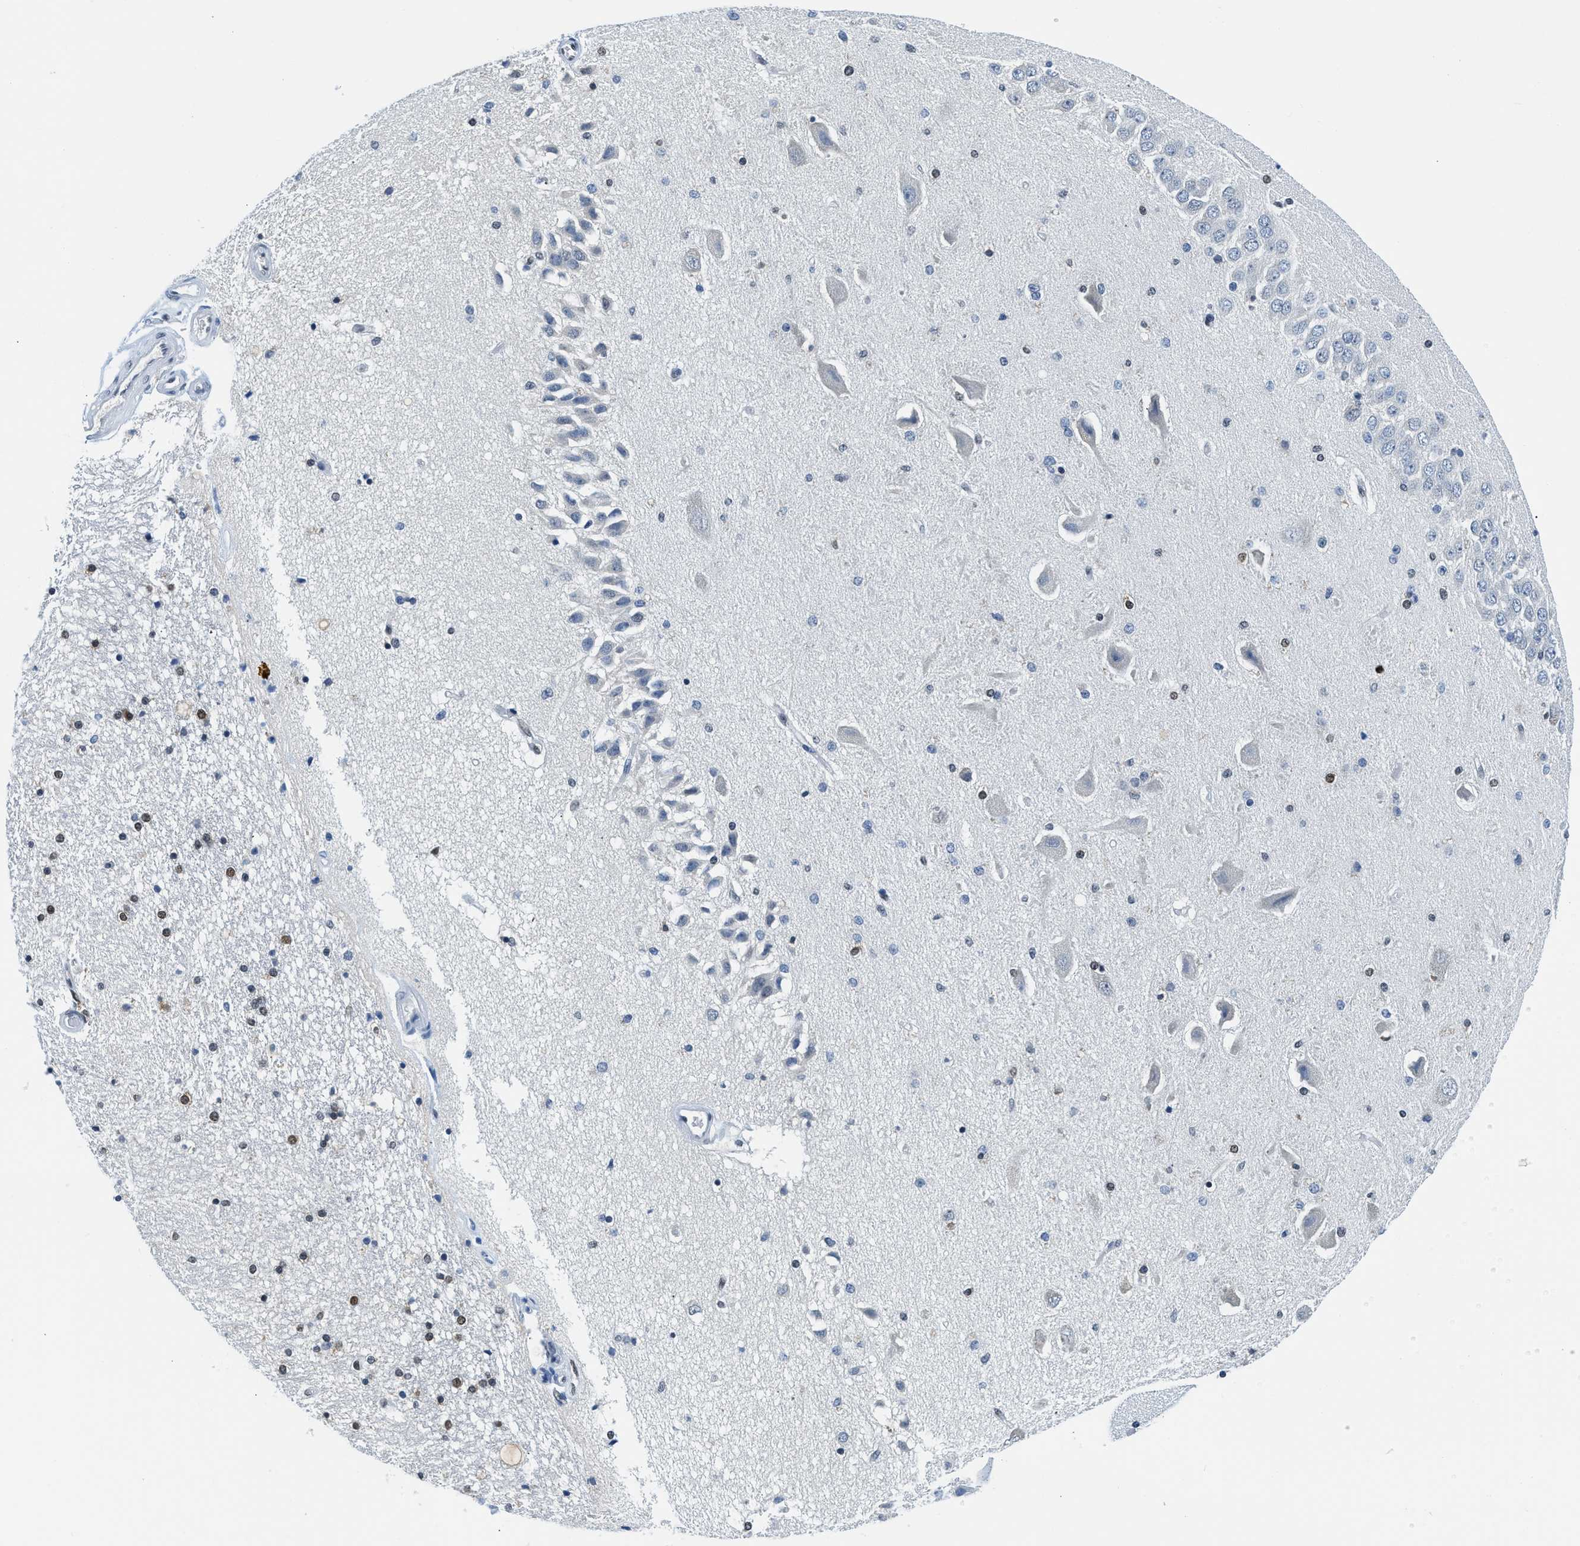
{"staining": {"intensity": "moderate", "quantity": "<25%", "location": "nuclear"}, "tissue": "hippocampus", "cell_type": "Glial cells", "image_type": "normal", "snomed": [{"axis": "morphology", "description": "Normal tissue, NOS"}, {"axis": "topography", "description": "Hippocampus"}], "caption": "Immunohistochemical staining of unremarkable hippocampus displays low levels of moderate nuclear staining in approximately <25% of glial cells. (IHC, brightfield microscopy, high magnification).", "gene": "ALX1", "patient": {"sex": "female", "age": 54}}